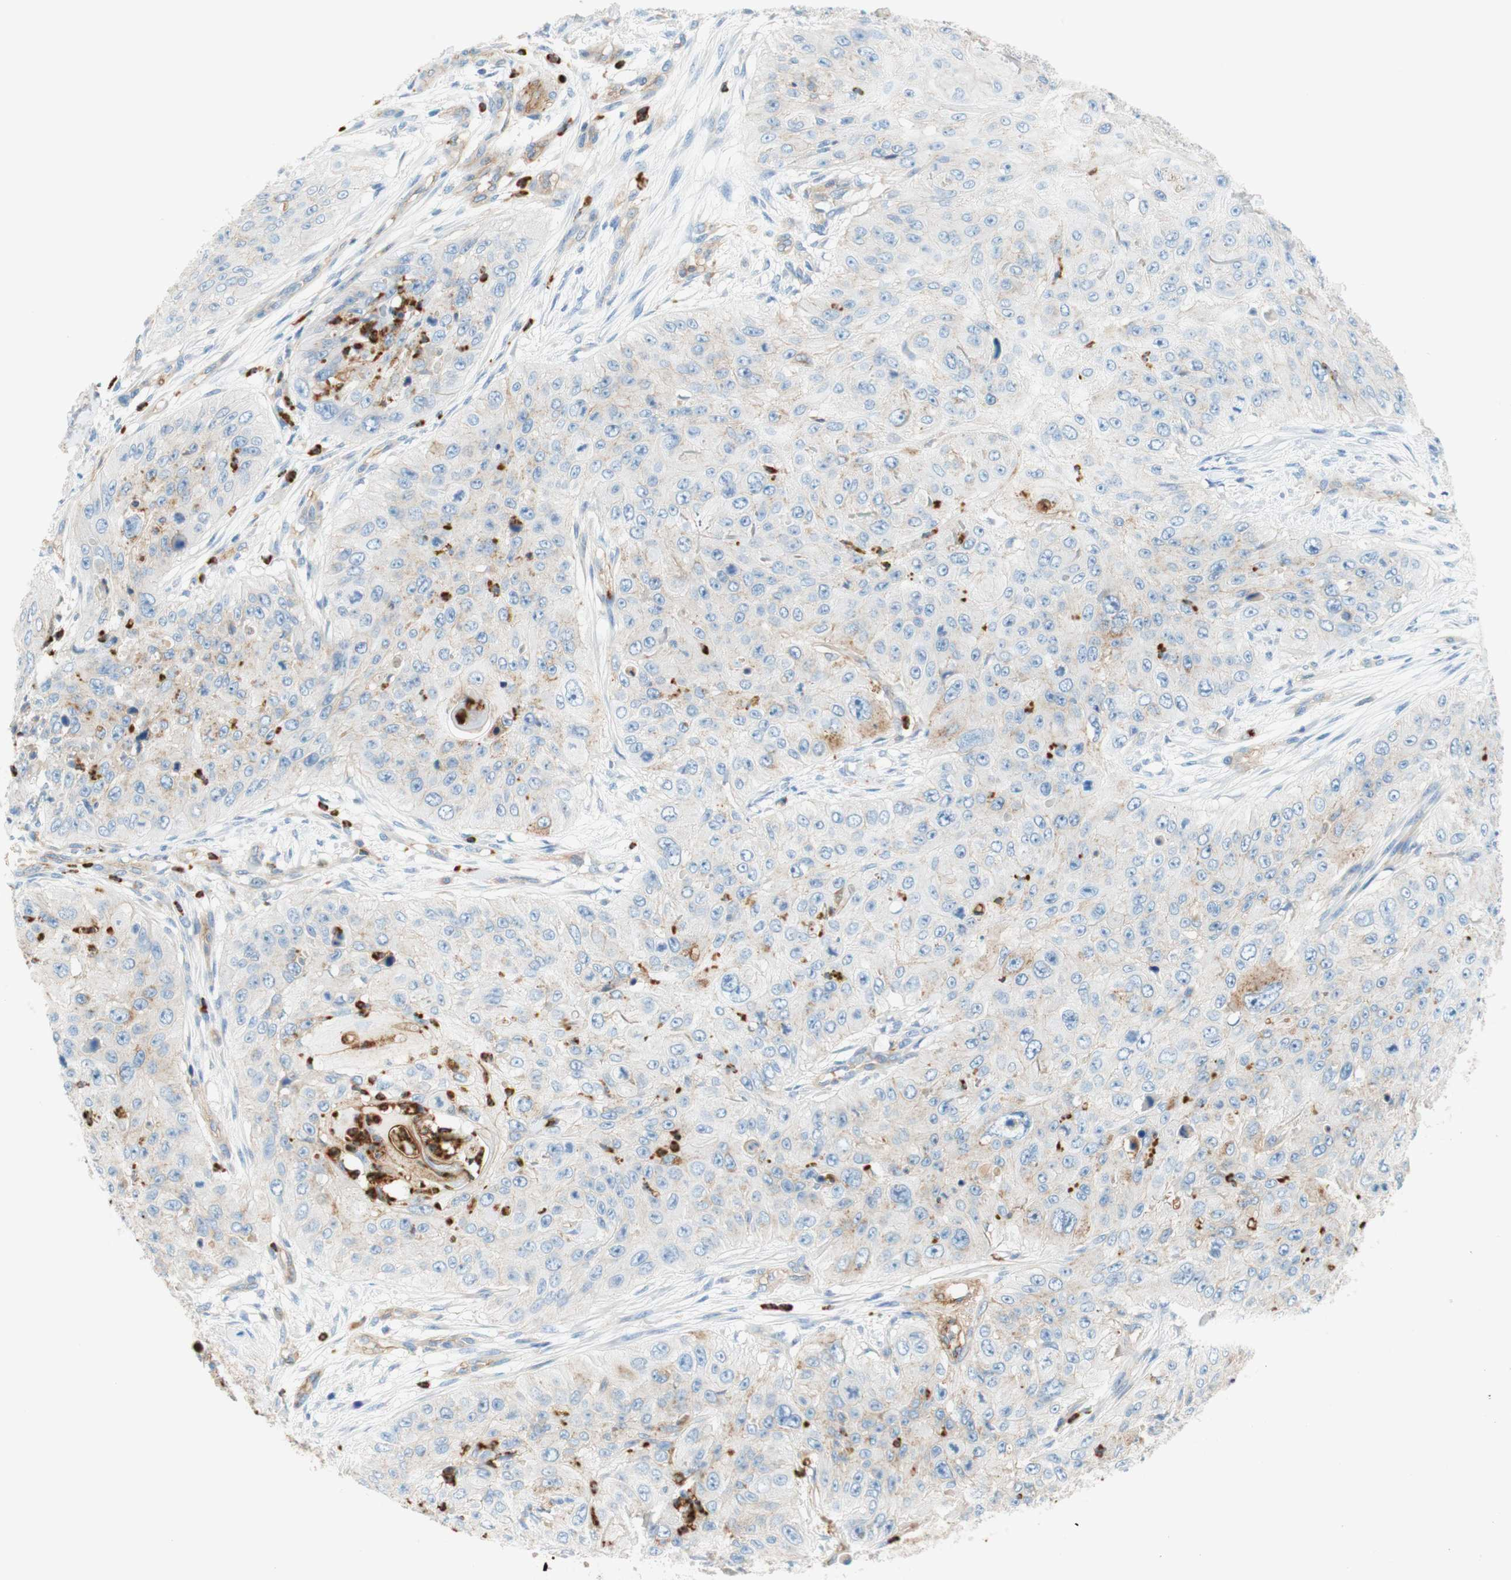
{"staining": {"intensity": "negative", "quantity": "none", "location": "none"}, "tissue": "skin cancer", "cell_type": "Tumor cells", "image_type": "cancer", "snomed": [{"axis": "morphology", "description": "Squamous cell carcinoma, NOS"}, {"axis": "topography", "description": "Skin"}], "caption": "An immunohistochemistry image of skin squamous cell carcinoma is shown. There is no staining in tumor cells of skin squamous cell carcinoma. (Immunohistochemistry (ihc), brightfield microscopy, high magnification).", "gene": "STOM", "patient": {"sex": "female", "age": 80}}